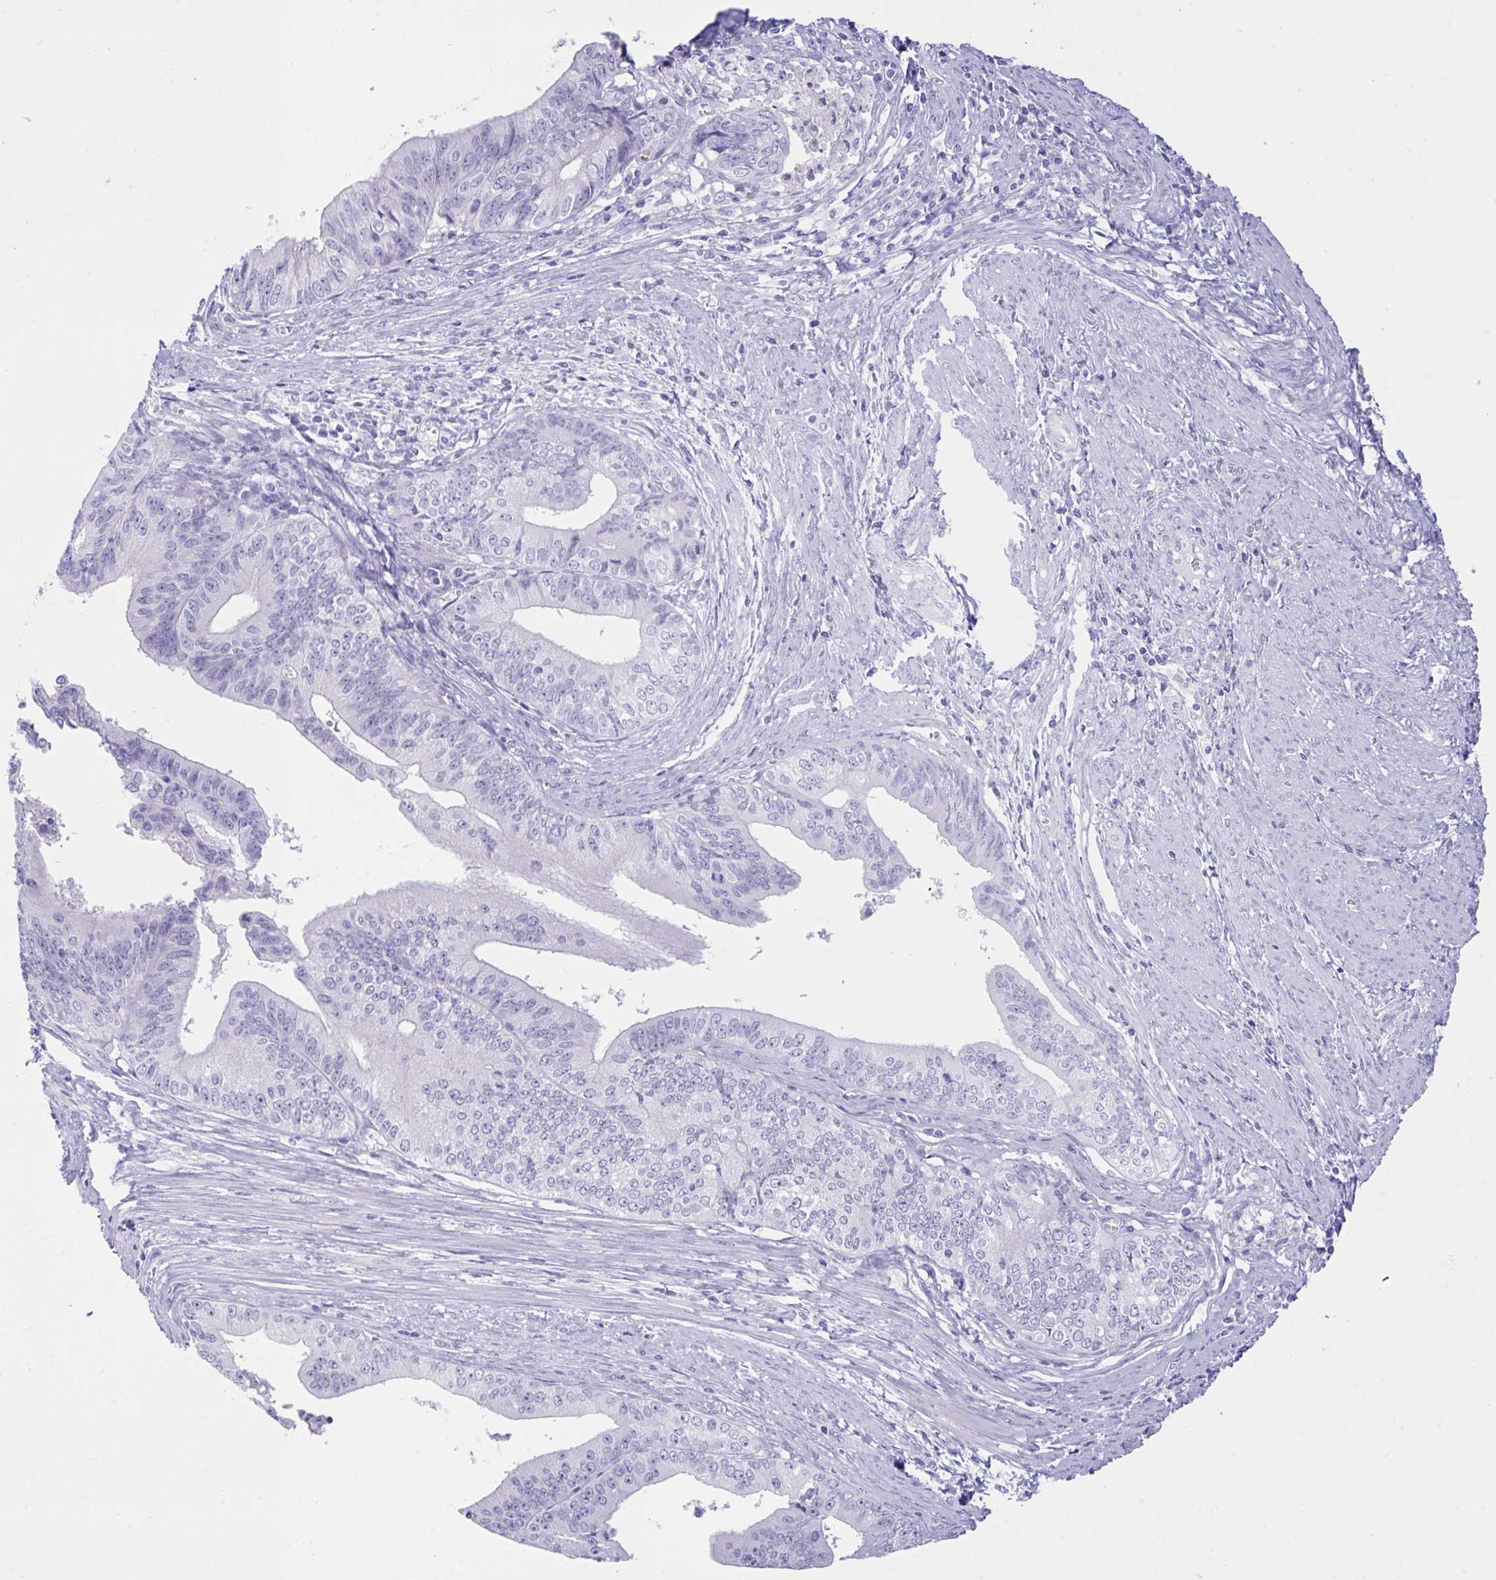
{"staining": {"intensity": "negative", "quantity": "none", "location": "none"}, "tissue": "endometrial cancer", "cell_type": "Tumor cells", "image_type": "cancer", "snomed": [{"axis": "morphology", "description": "Adenocarcinoma, NOS"}, {"axis": "topography", "description": "Endometrium"}], "caption": "The photomicrograph exhibits no staining of tumor cells in endometrial cancer. (DAB (3,3'-diaminobenzidine) immunohistochemistry, high magnification).", "gene": "PLEKHH1", "patient": {"sex": "female", "age": 65}}